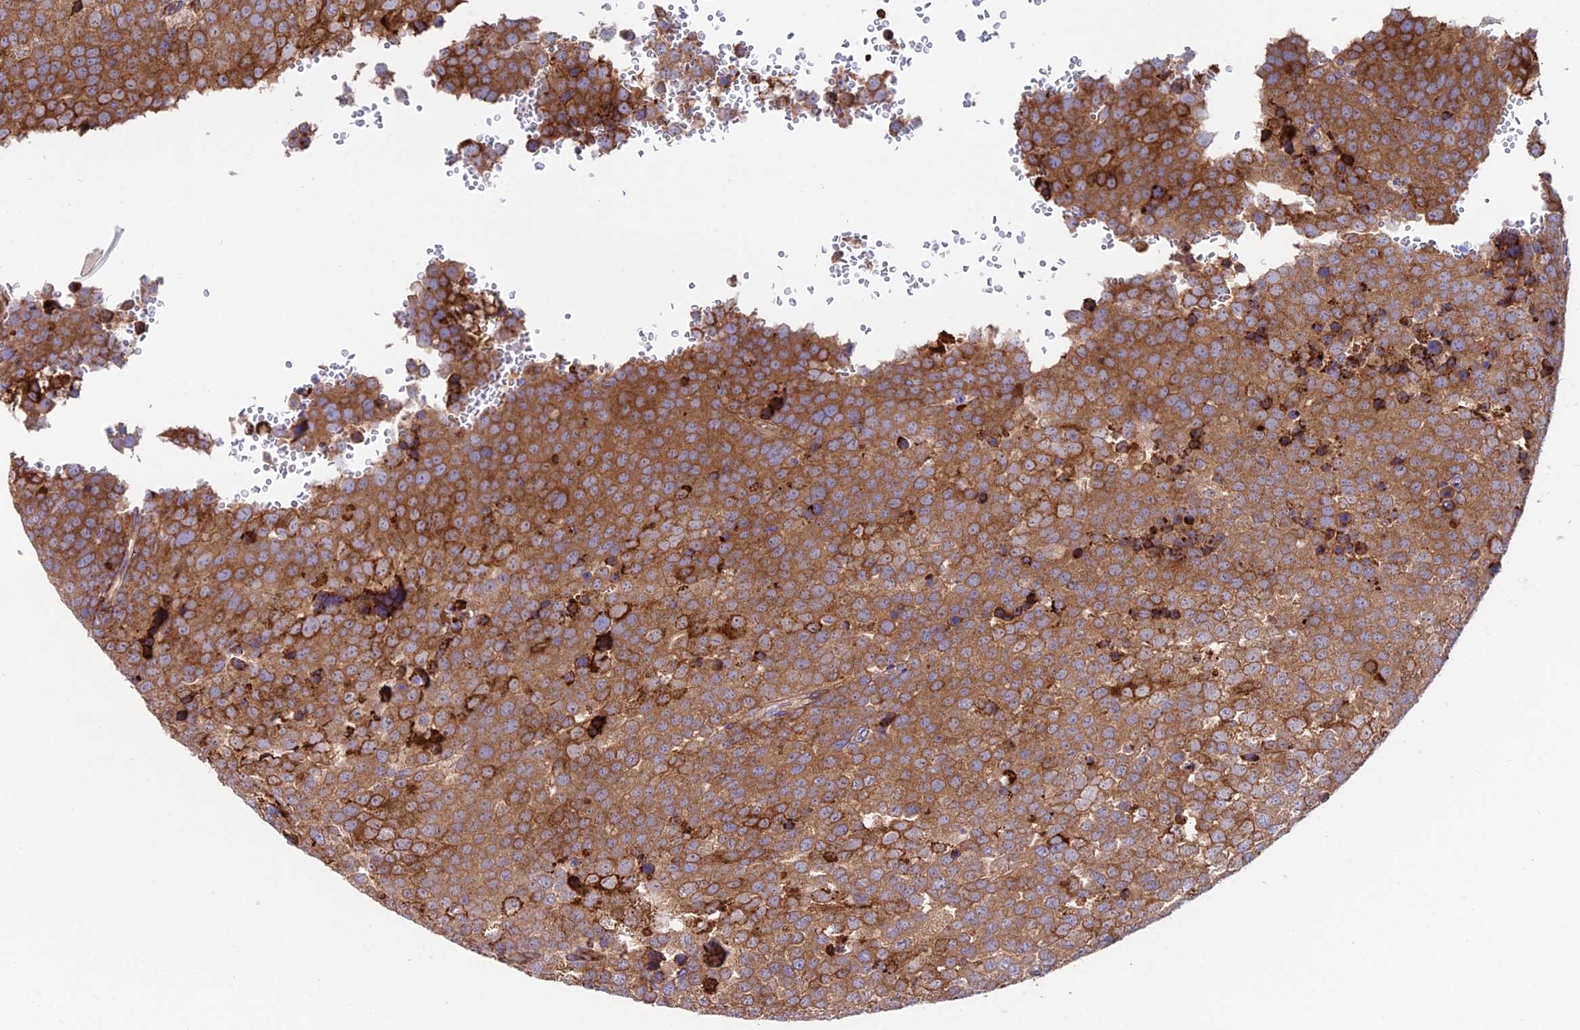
{"staining": {"intensity": "strong", "quantity": ">75%", "location": "cytoplasmic/membranous"}, "tissue": "testis cancer", "cell_type": "Tumor cells", "image_type": "cancer", "snomed": [{"axis": "morphology", "description": "Seminoma, NOS"}, {"axis": "topography", "description": "Testis"}], "caption": "Protein staining shows strong cytoplasmic/membranous expression in approximately >75% of tumor cells in testis cancer (seminoma).", "gene": "EIF3K", "patient": {"sex": "male", "age": 71}}